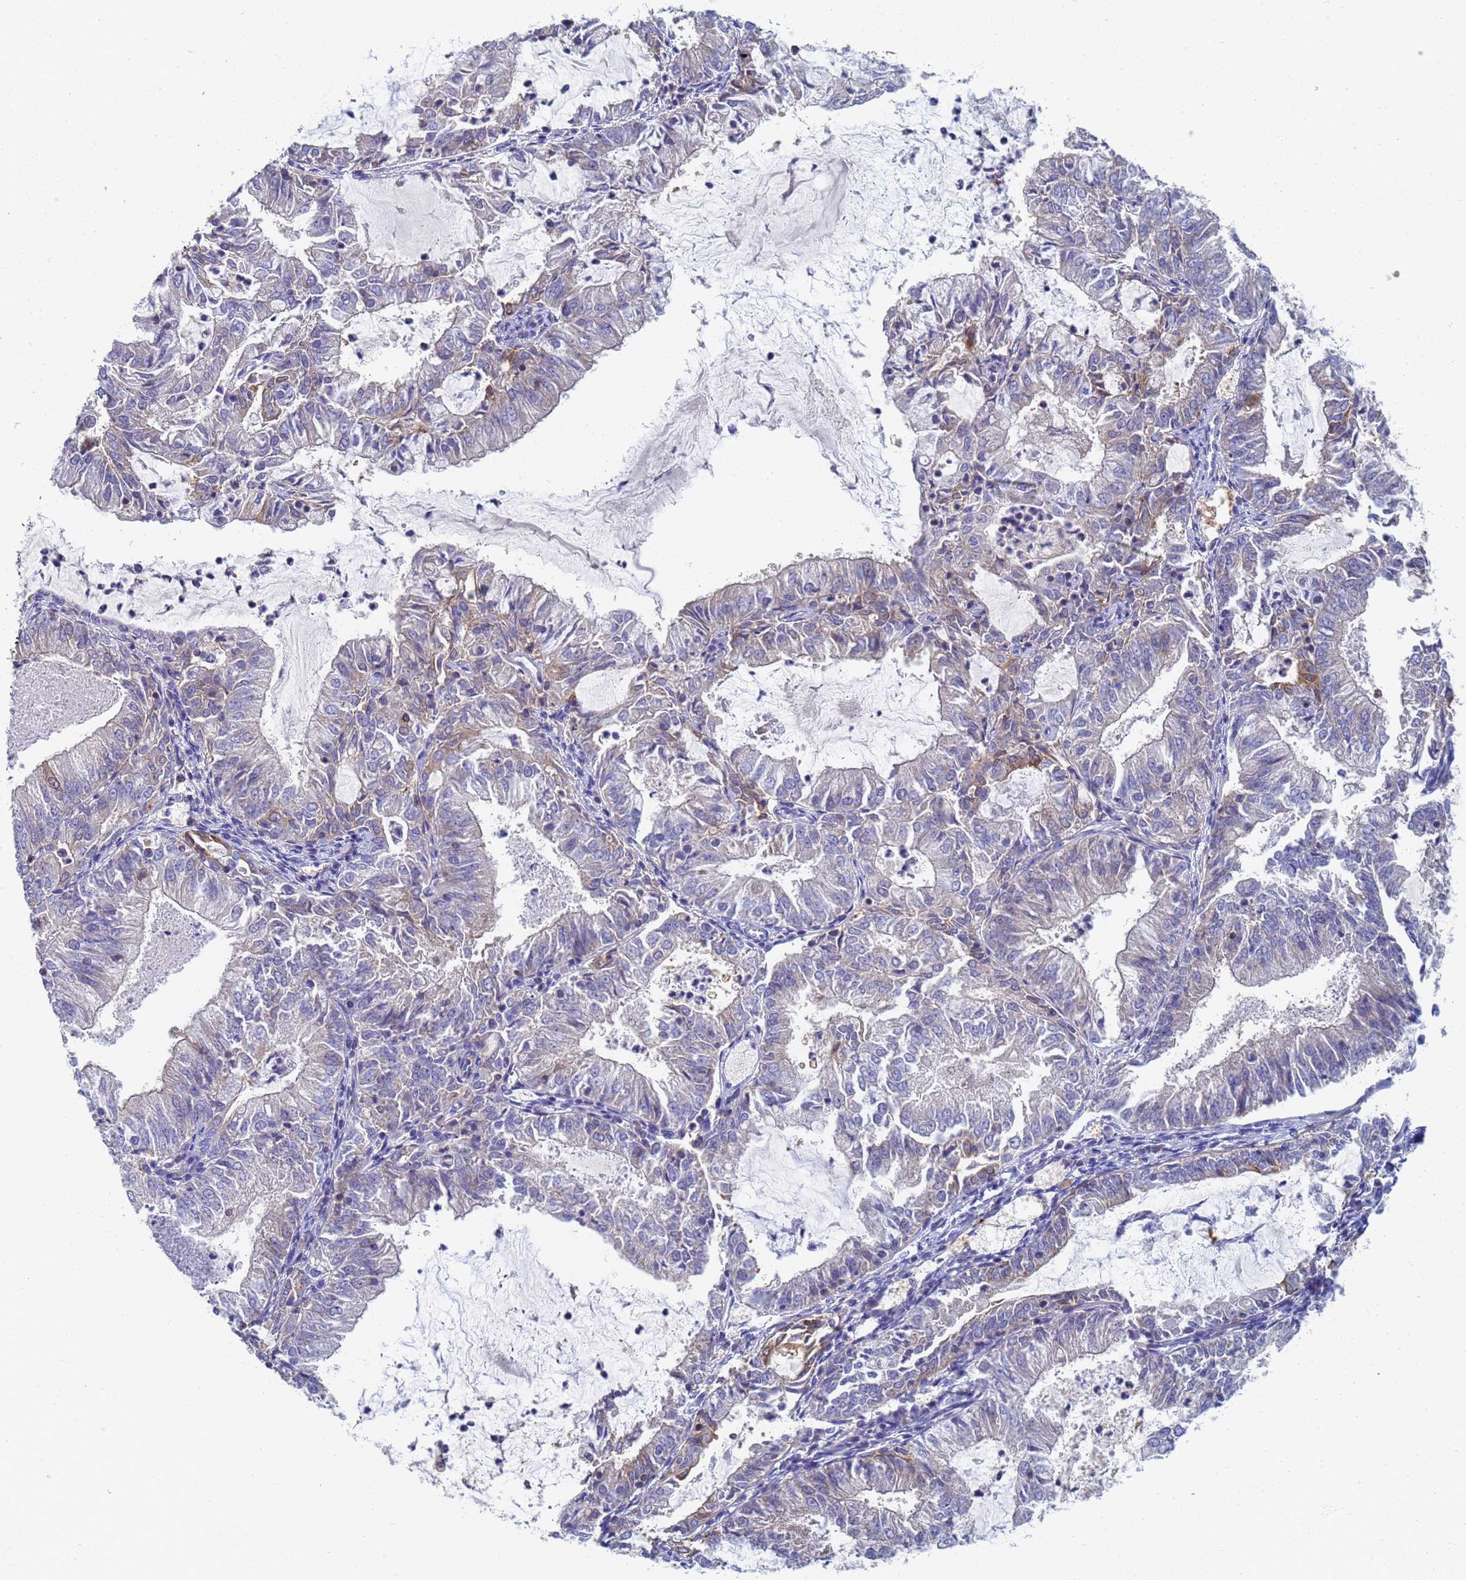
{"staining": {"intensity": "moderate", "quantity": "<25%", "location": "cytoplasmic/membranous"}, "tissue": "endometrial cancer", "cell_type": "Tumor cells", "image_type": "cancer", "snomed": [{"axis": "morphology", "description": "Adenocarcinoma, NOS"}, {"axis": "topography", "description": "Endometrium"}], "caption": "The micrograph reveals a brown stain indicating the presence of a protein in the cytoplasmic/membranous of tumor cells in endometrial cancer (adenocarcinoma).", "gene": "GCHFR", "patient": {"sex": "female", "age": 57}}